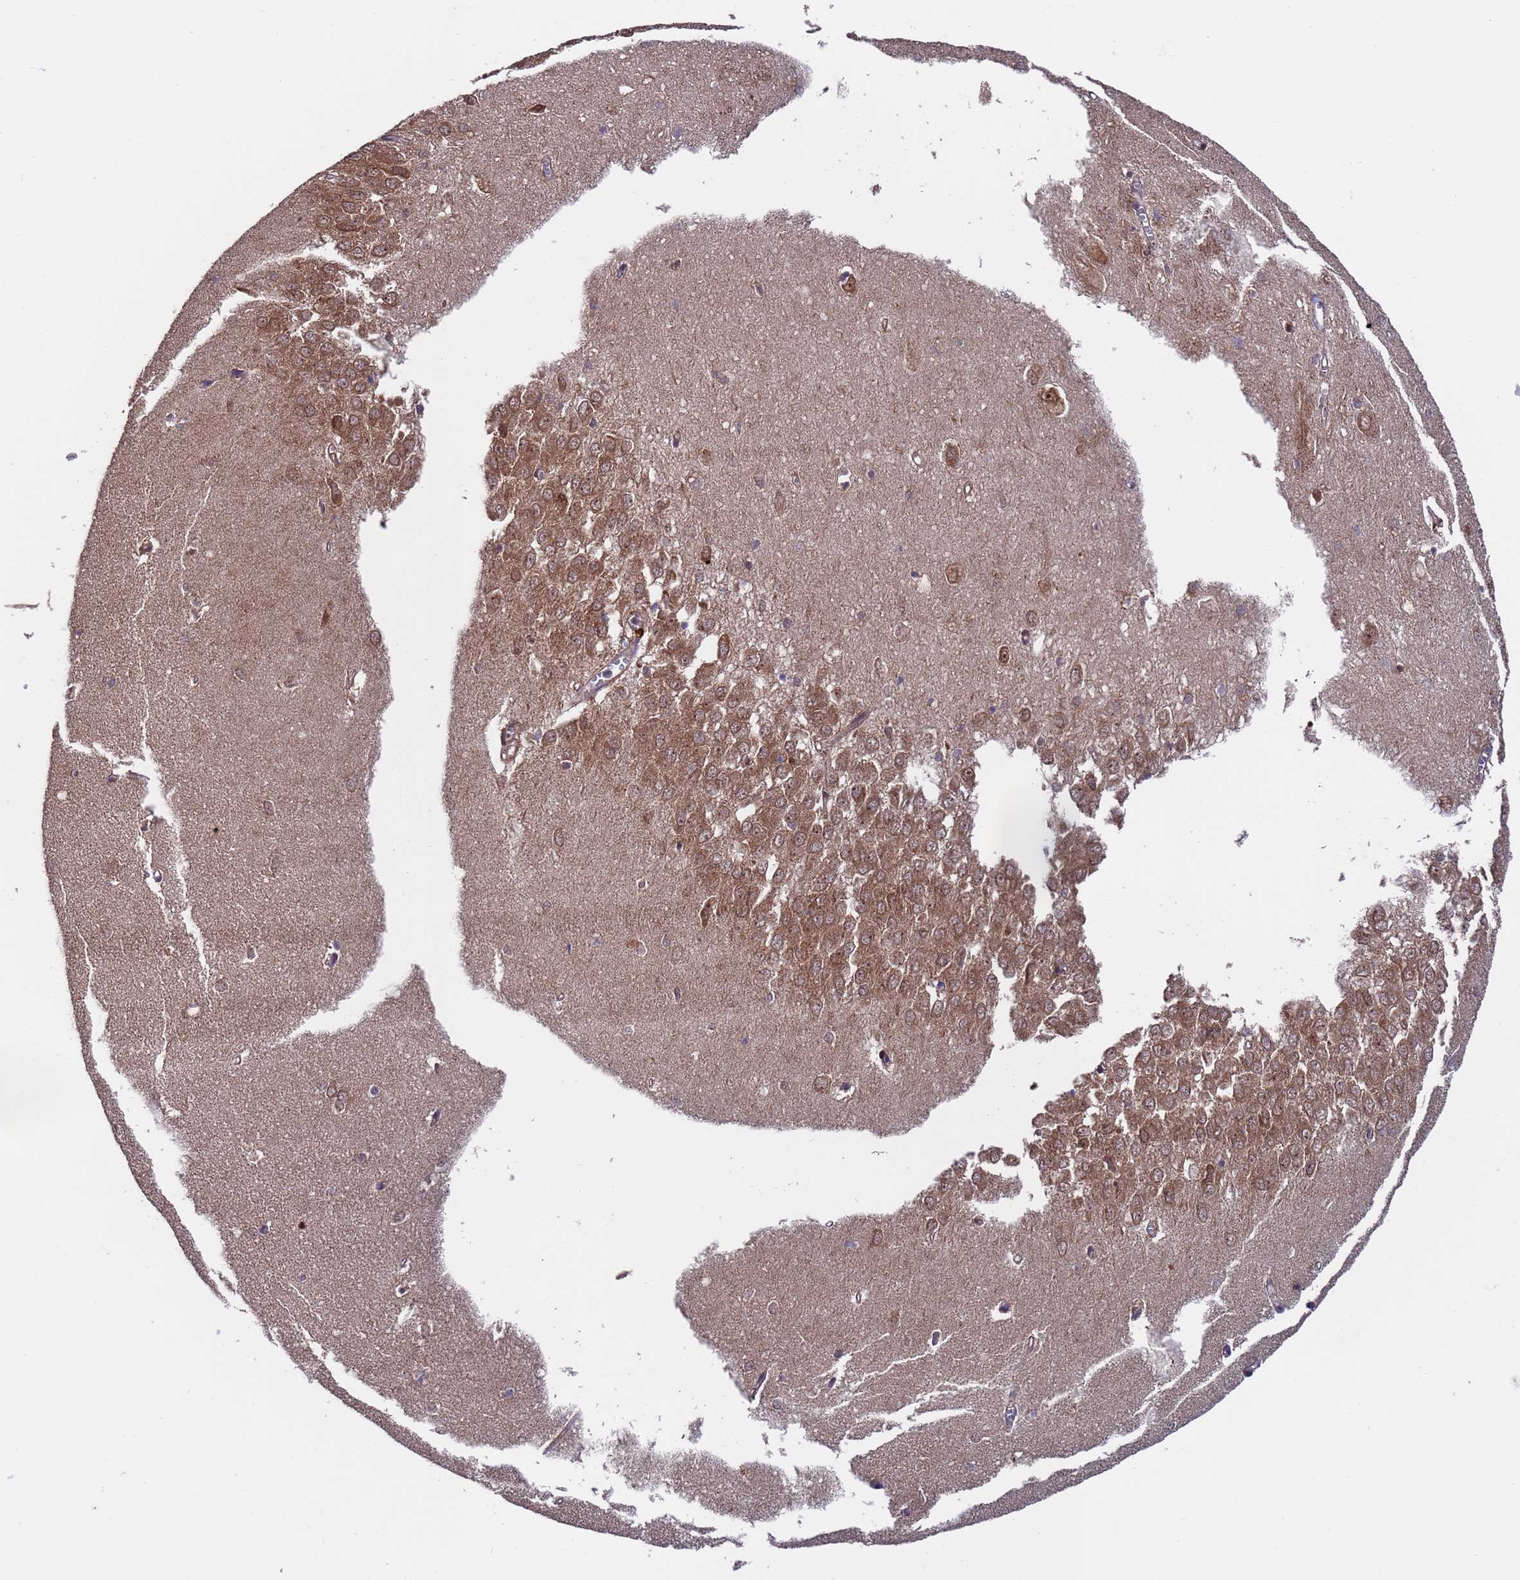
{"staining": {"intensity": "moderate", "quantity": "<25%", "location": "cytoplasmic/membranous,nuclear"}, "tissue": "hippocampus", "cell_type": "Glial cells", "image_type": "normal", "snomed": [{"axis": "morphology", "description": "Normal tissue, NOS"}, {"axis": "topography", "description": "Hippocampus"}], "caption": "Glial cells exhibit moderate cytoplasmic/membranous,nuclear staining in about <25% of cells in benign hippocampus. (DAB IHC with brightfield microscopy, high magnification).", "gene": "TSR3", "patient": {"sex": "female", "age": 64}}